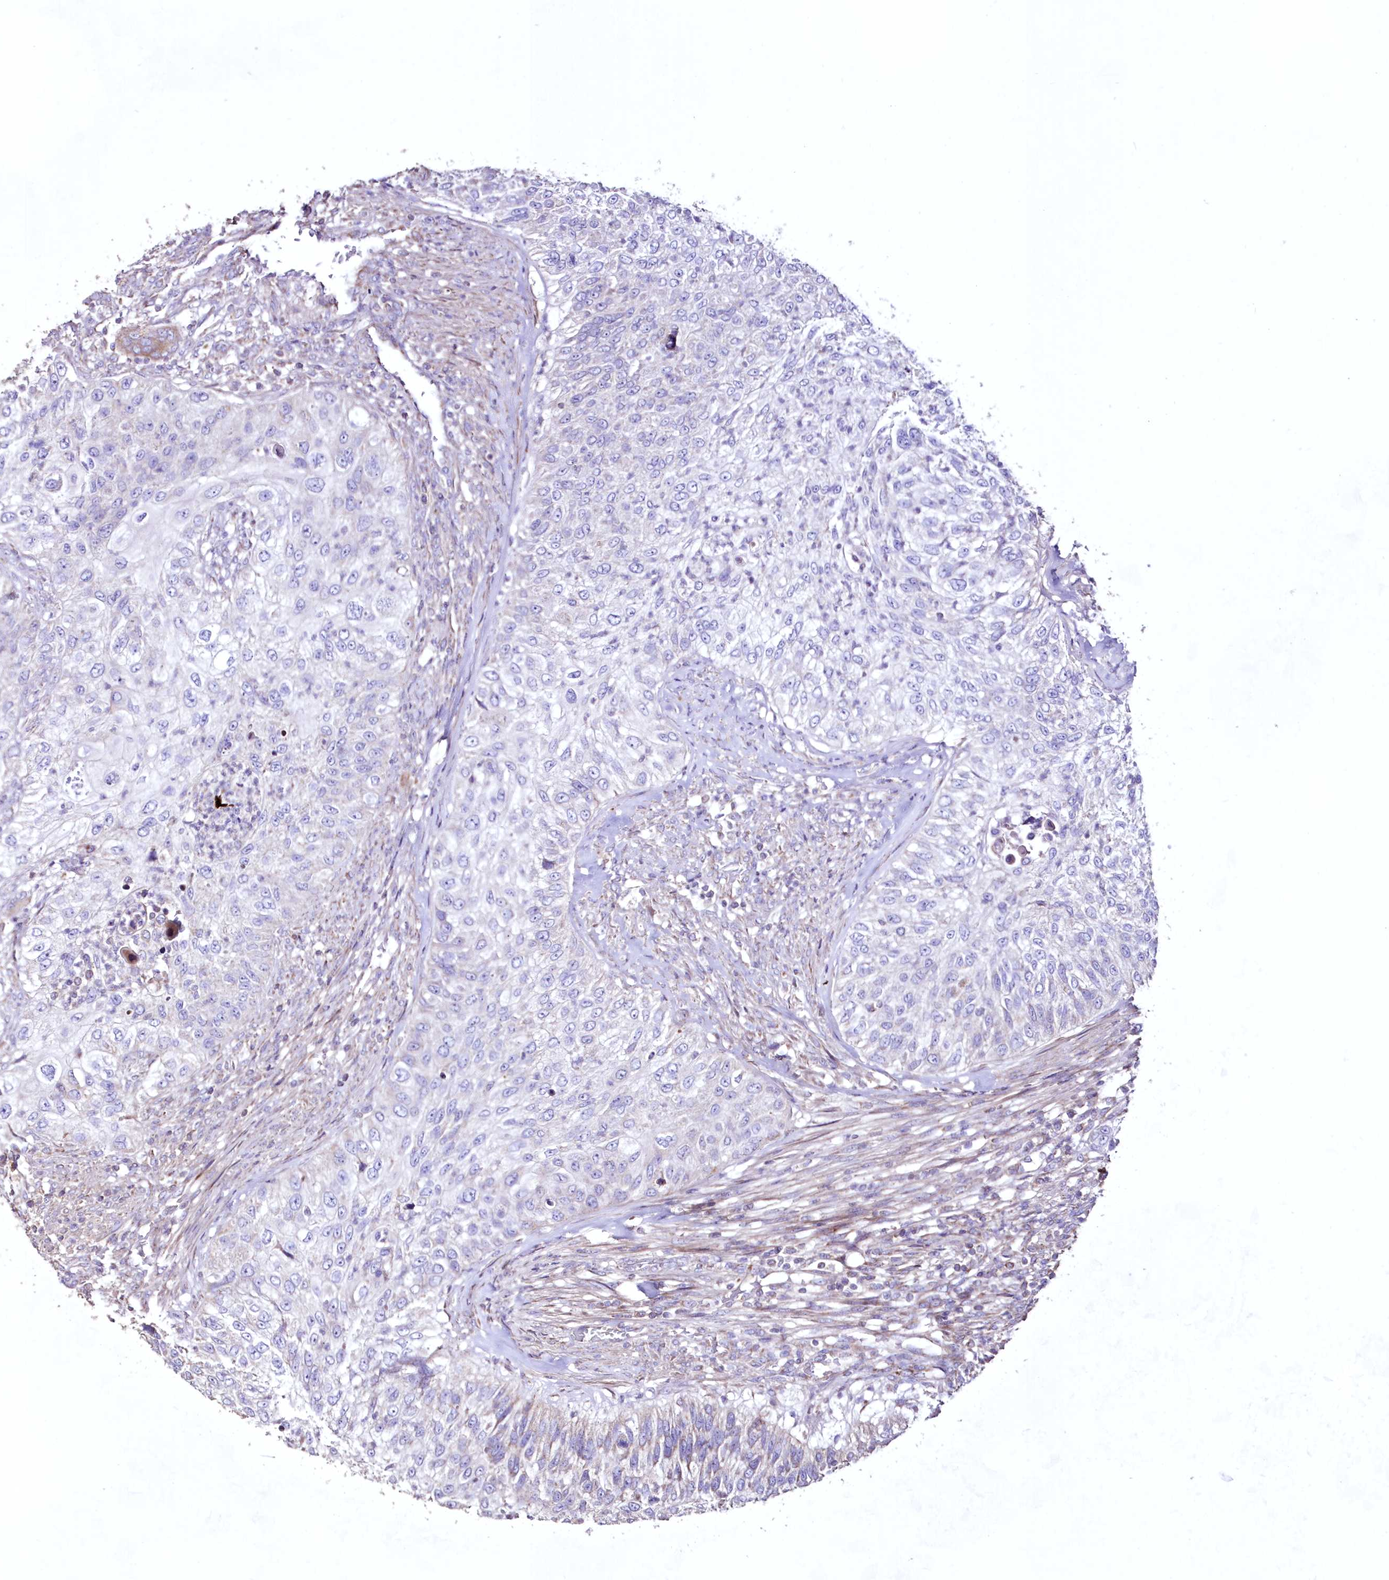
{"staining": {"intensity": "negative", "quantity": "none", "location": "none"}, "tissue": "urothelial cancer", "cell_type": "Tumor cells", "image_type": "cancer", "snomed": [{"axis": "morphology", "description": "Urothelial carcinoma, High grade"}, {"axis": "topography", "description": "Urinary bladder"}], "caption": "DAB immunohistochemical staining of urothelial cancer shows no significant staining in tumor cells.", "gene": "HADHB", "patient": {"sex": "female", "age": 60}}